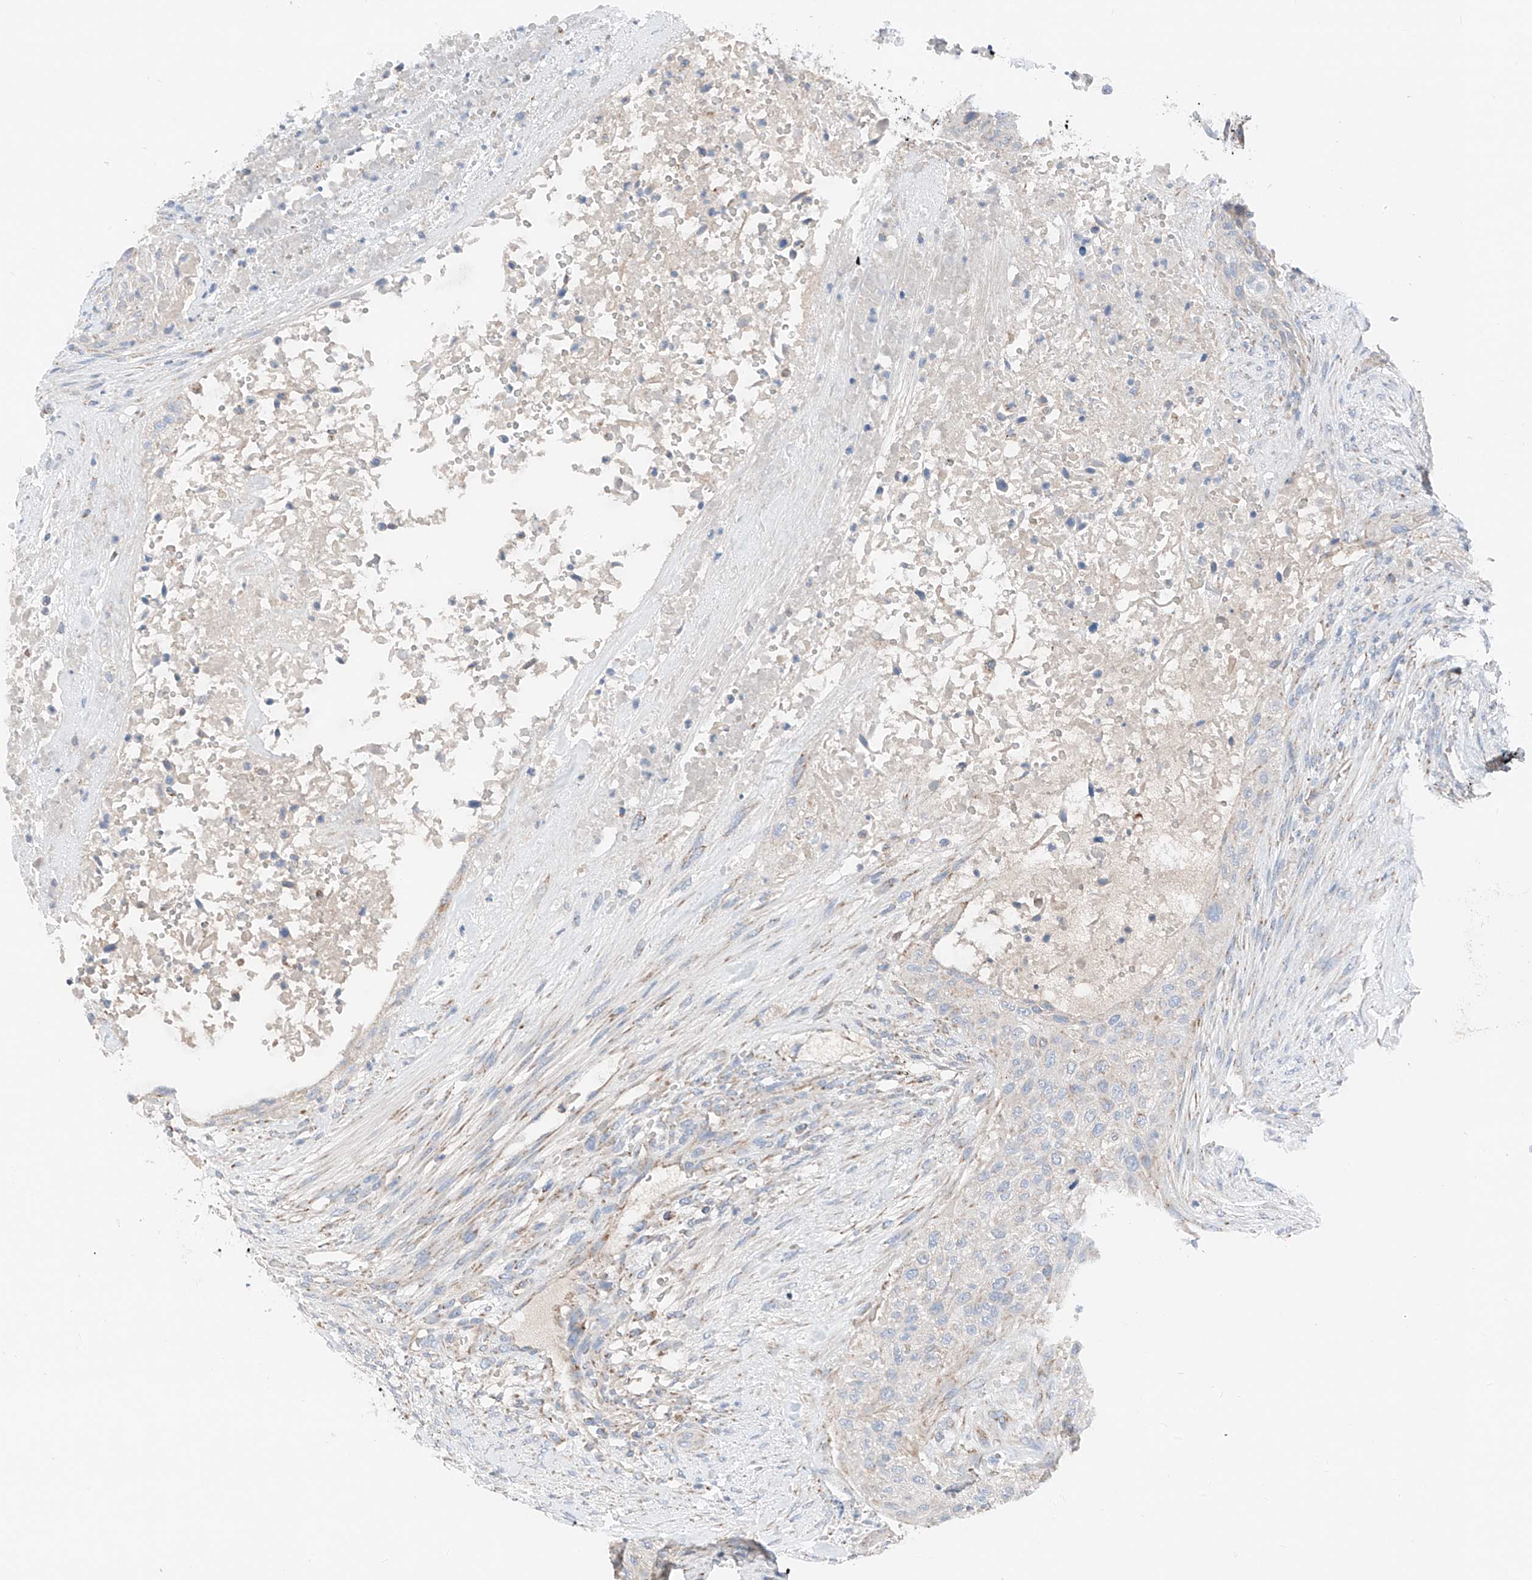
{"staining": {"intensity": "negative", "quantity": "none", "location": "none"}, "tissue": "urothelial cancer", "cell_type": "Tumor cells", "image_type": "cancer", "snomed": [{"axis": "morphology", "description": "Urothelial carcinoma, High grade"}, {"axis": "topography", "description": "Urinary bladder"}], "caption": "This is an immunohistochemistry (IHC) image of urothelial carcinoma (high-grade). There is no expression in tumor cells.", "gene": "MRAP", "patient": {"sex": "male", "age": 35}}